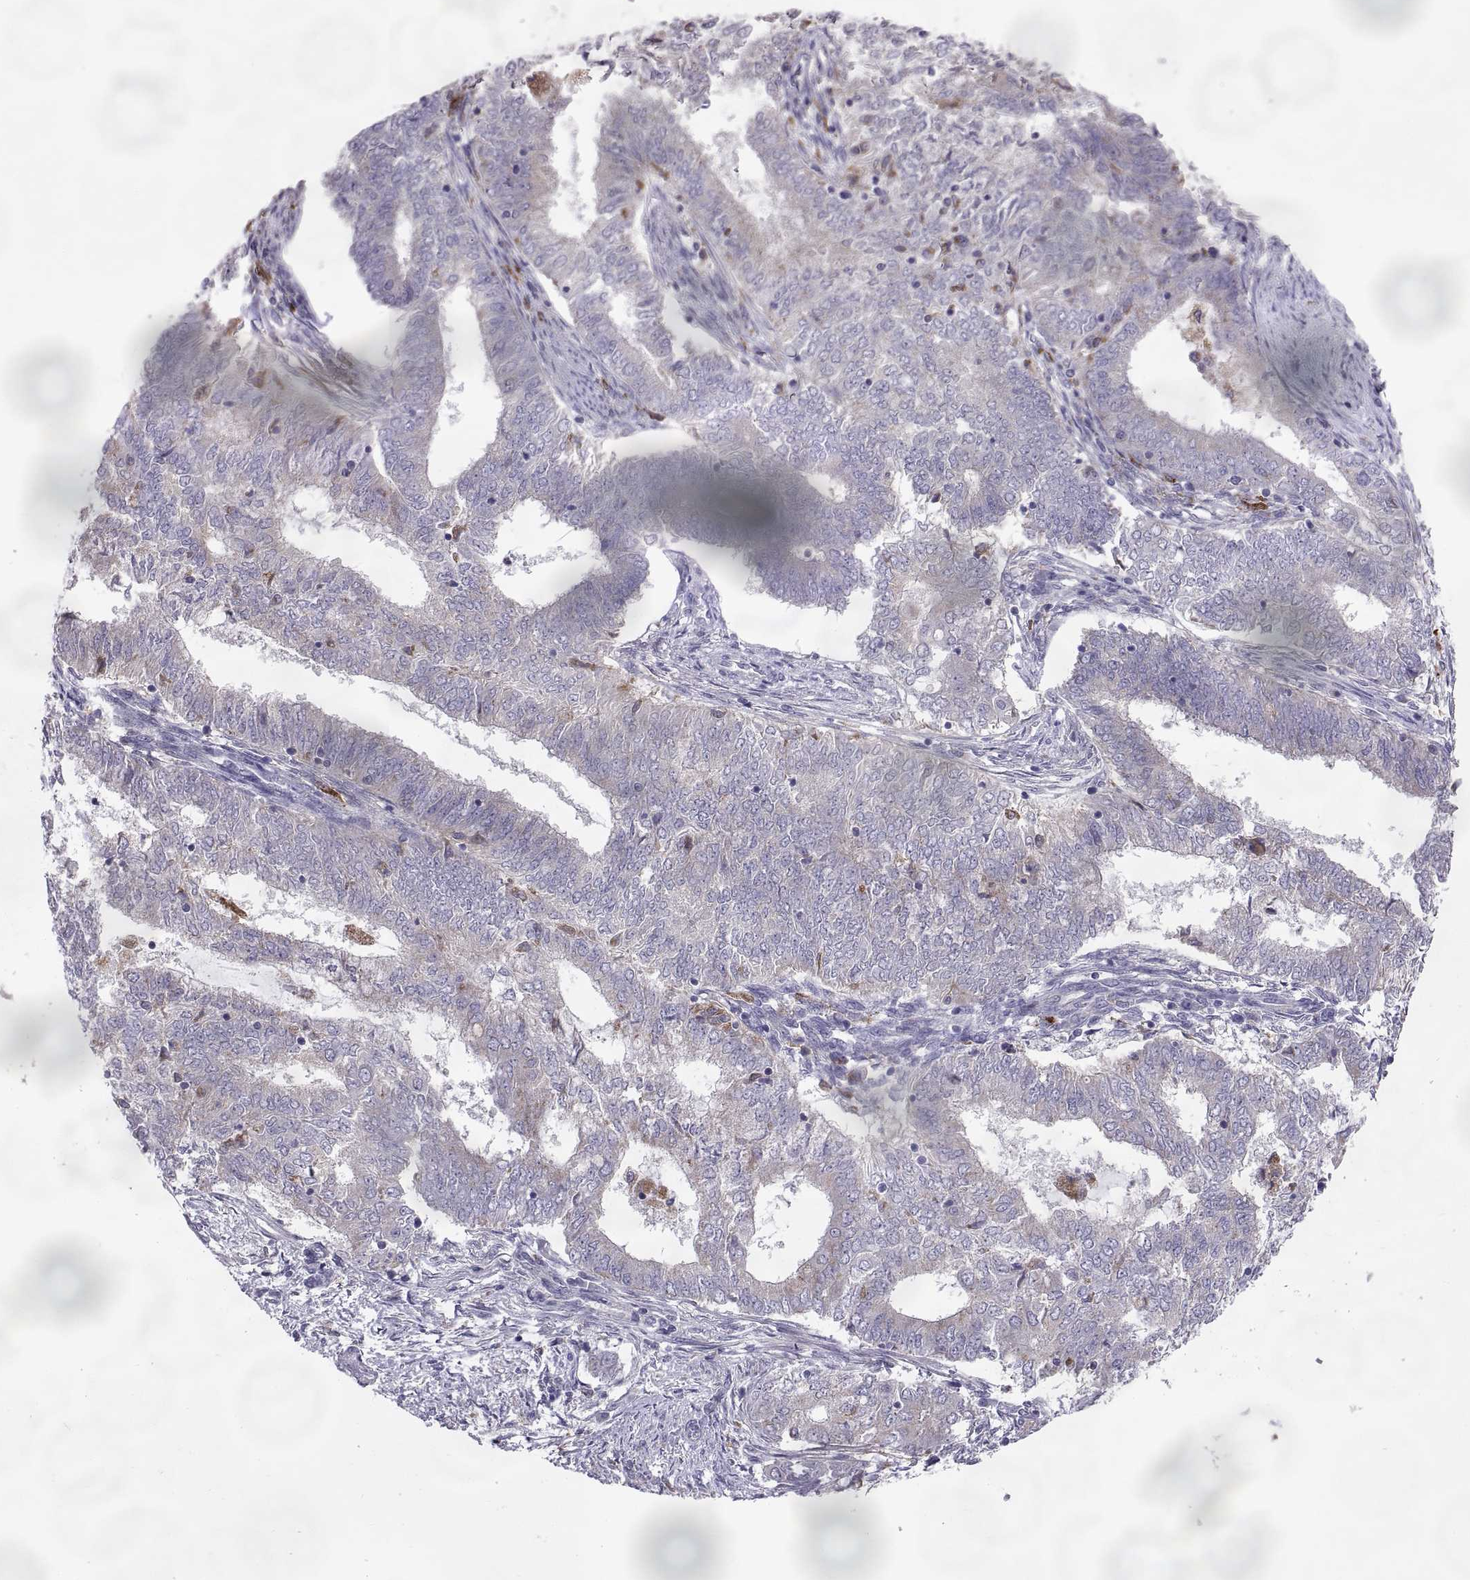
{"staining": {"intensity": "negative", "quantity": "none", "location": "none"}, "tissue": "endometrial cancer", "cell_type": "Tumor cells", "image_type": "cancer", "snomed": [{"axis": "morphology", "description": "Adenocarcinoma, NOS"}, {"axis": "topography", "description": "Endometrium"}], "caption": "Endometrial cancer (adenocarcinoma) stained for a protein using immunohistochemistry (IHC) reveals no positivity tumor cells.", "gene": "ARSL", "patient": {"sex": "female", "age": 62}}